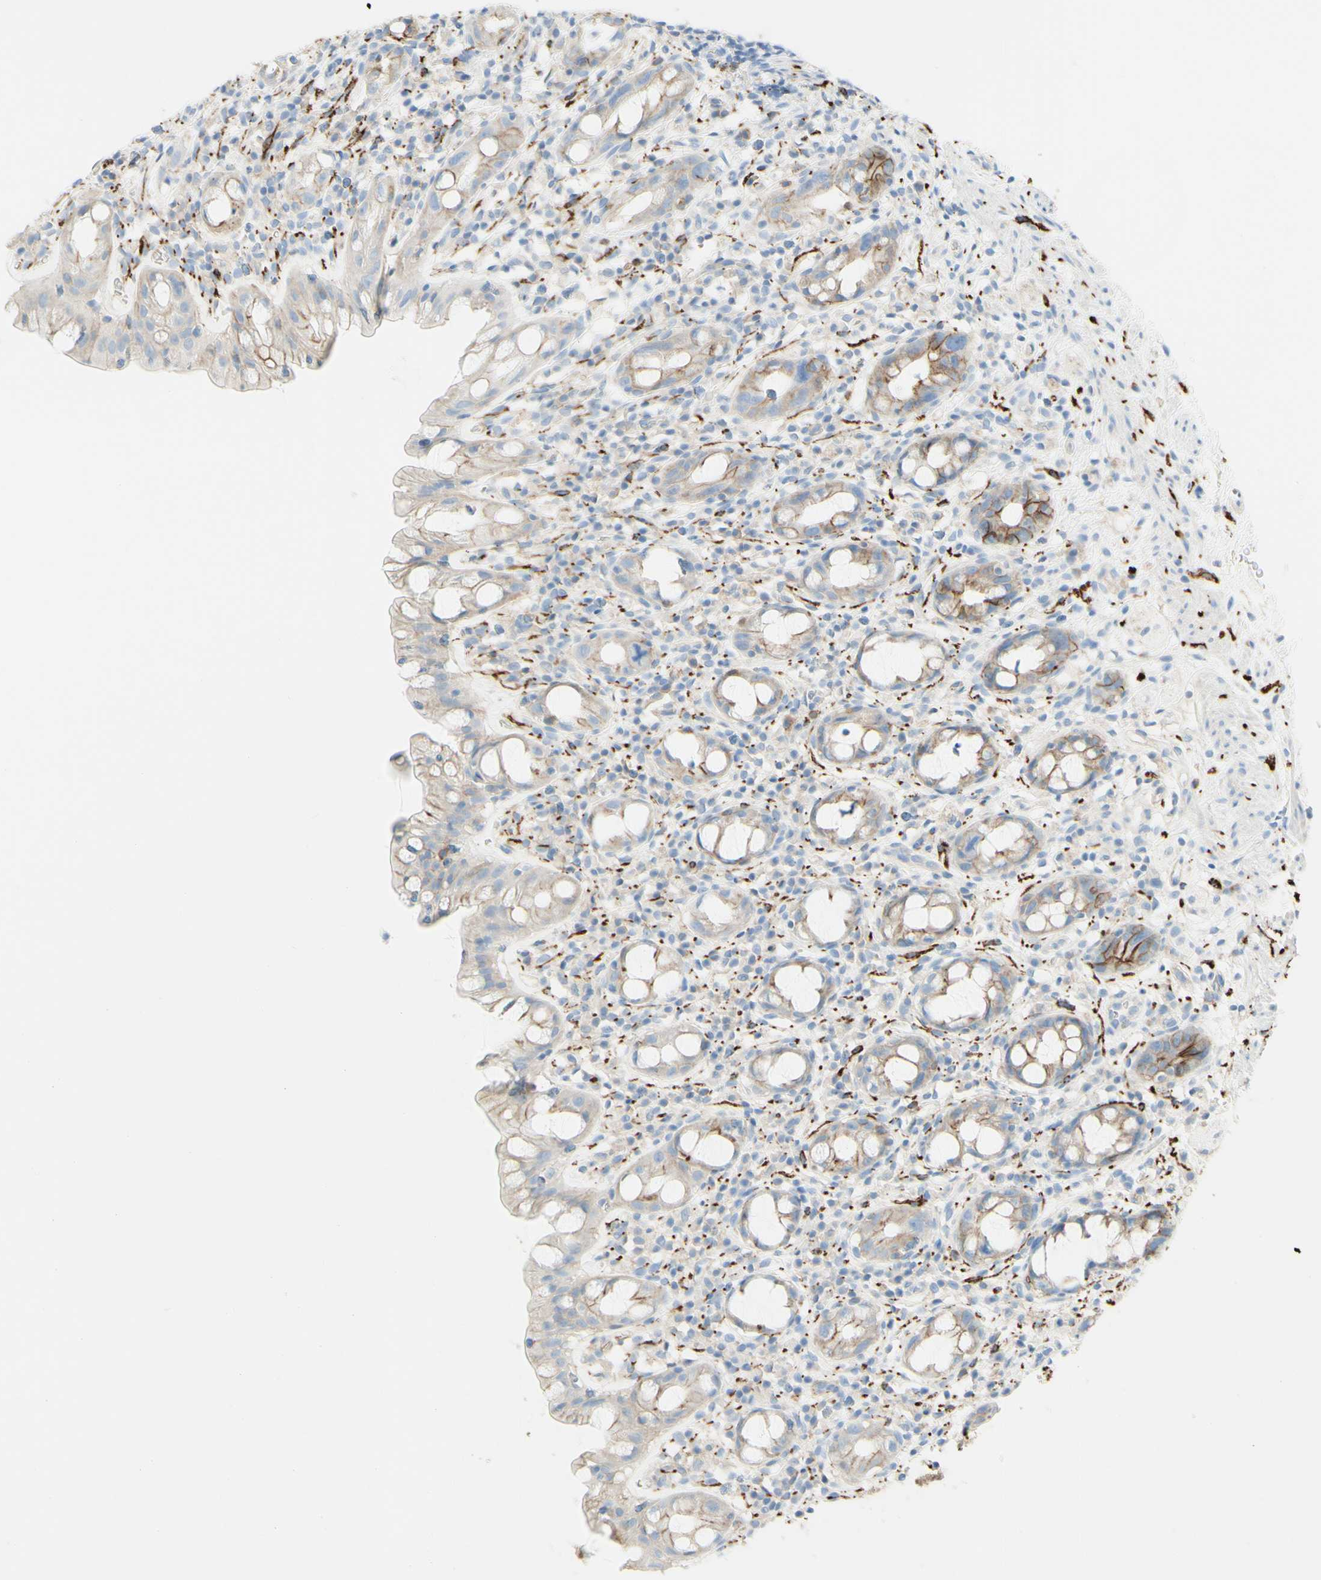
{"staining": {"intensity": "weak", "quantity": ">75%", "location": "cytoplasmic/membranous"}, "tissue": "rectum", "cell_type": "Glandular cells", "image_type": "normal", "snomed": [{"axis": "morphology", "description": "Normal tissue, NOS"}, {"axis": "topography", "description": "Rectum"}], "caption": "Immunohistochemical staining of benign human rectum exhibits weak cytoplasmic/membranous protein expression in about >75% of glandular cells. The staining was performed using DAB (3,3'-diaminobenzidine), with brown indicating positive protein expression. Nuclei are stained blue with hematoxylin.", "gene": "ALCAM", "patient": {"sex": "male", "age": 44}}